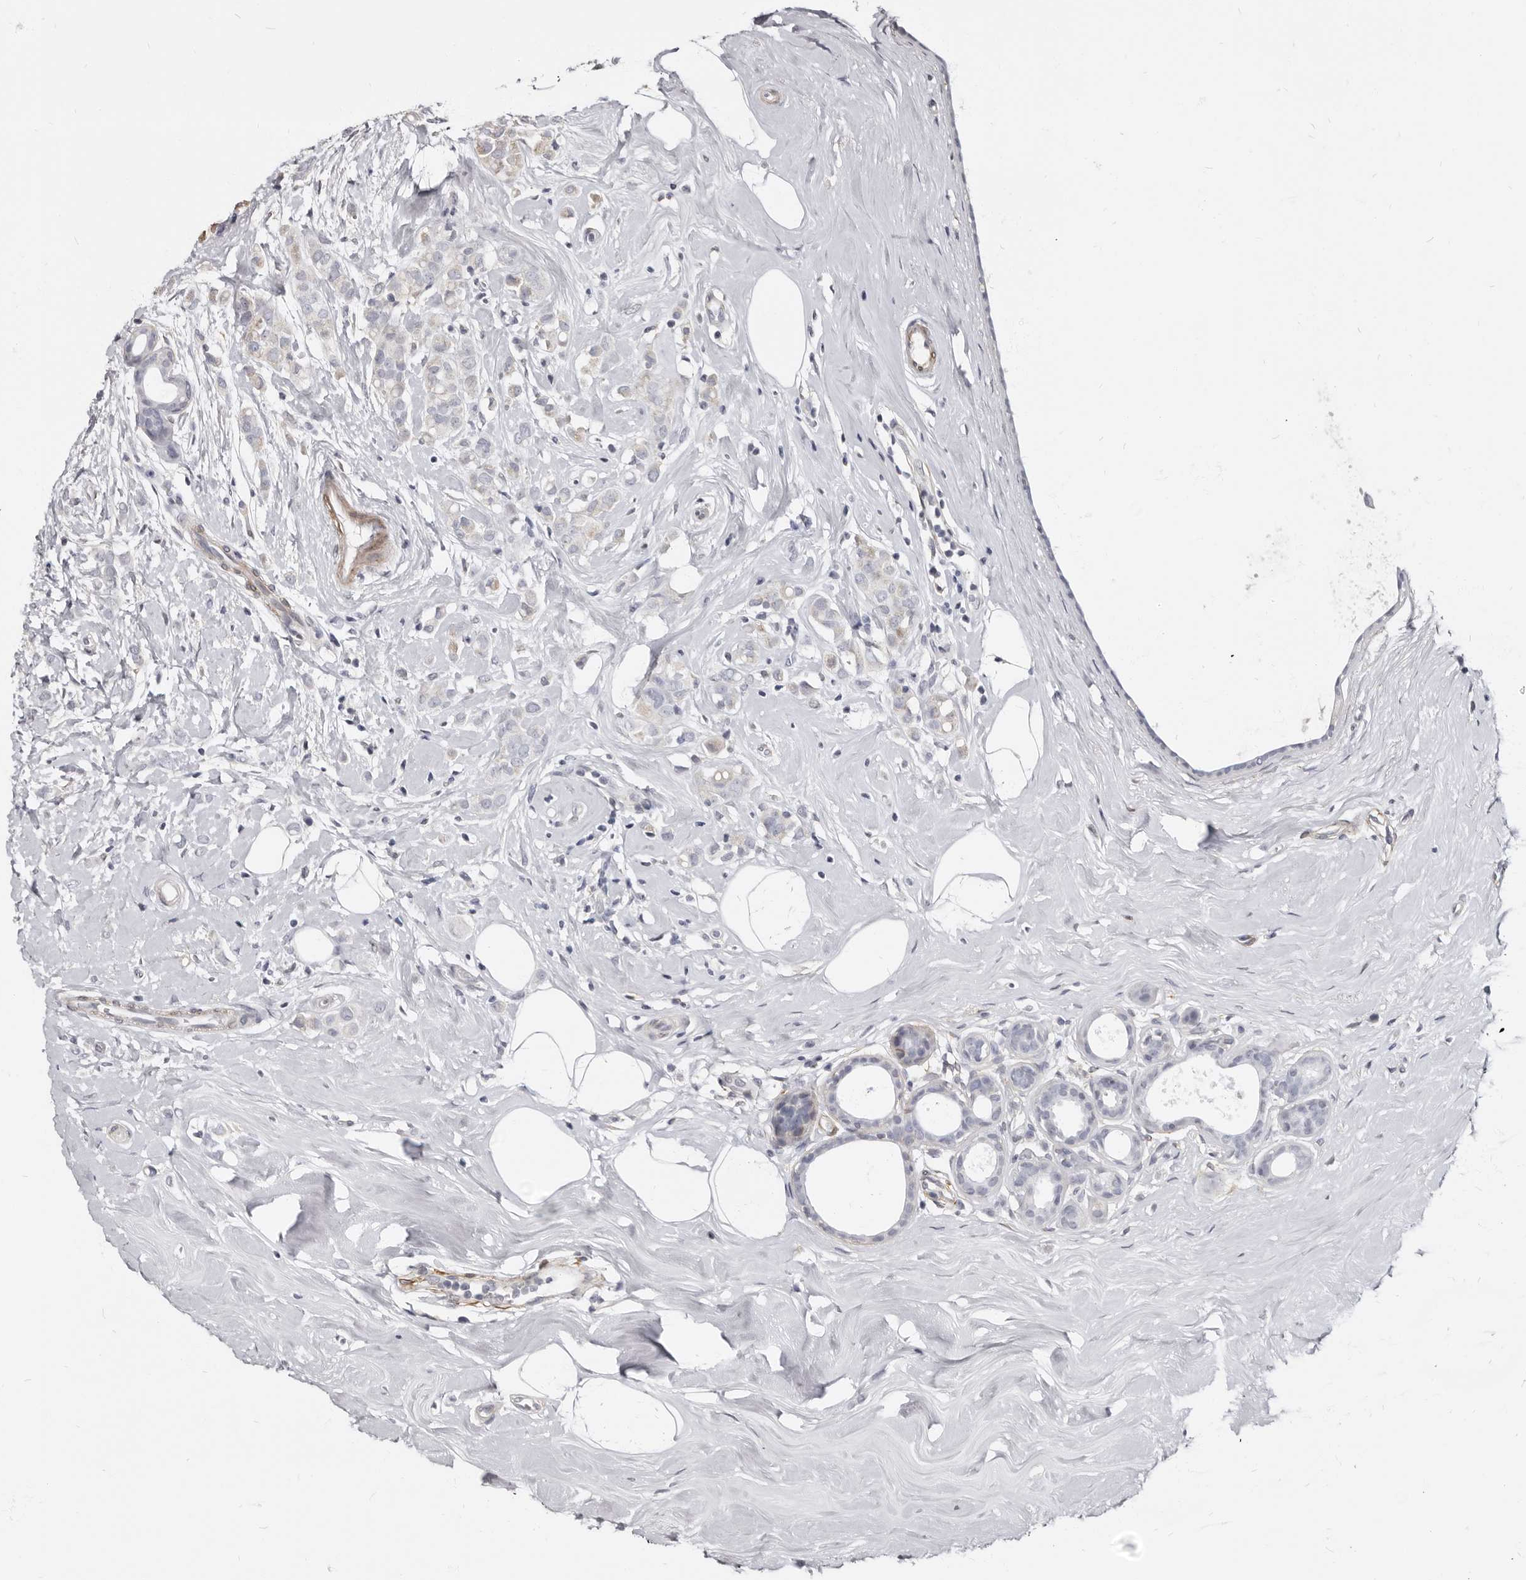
{"staining": {"intensity": "negative", "quantity": "none", "location": "none"}, "tissue": "breast cancer", "cell_type": "Tumor cells", "image_type": "cancer", "snomed": [{"axis": "morphology", "description": "Lobular carcinoma"}, {"axis": "topography", "description": "Breast"}], "caption": "DAB (3,3'-diaminobenzidine) immunohistochemical staining of breast cancer reveals no significant staining in tumor cells.", "gene": "MRGPRF", "patient": {"sex": "female", "age": 47}}